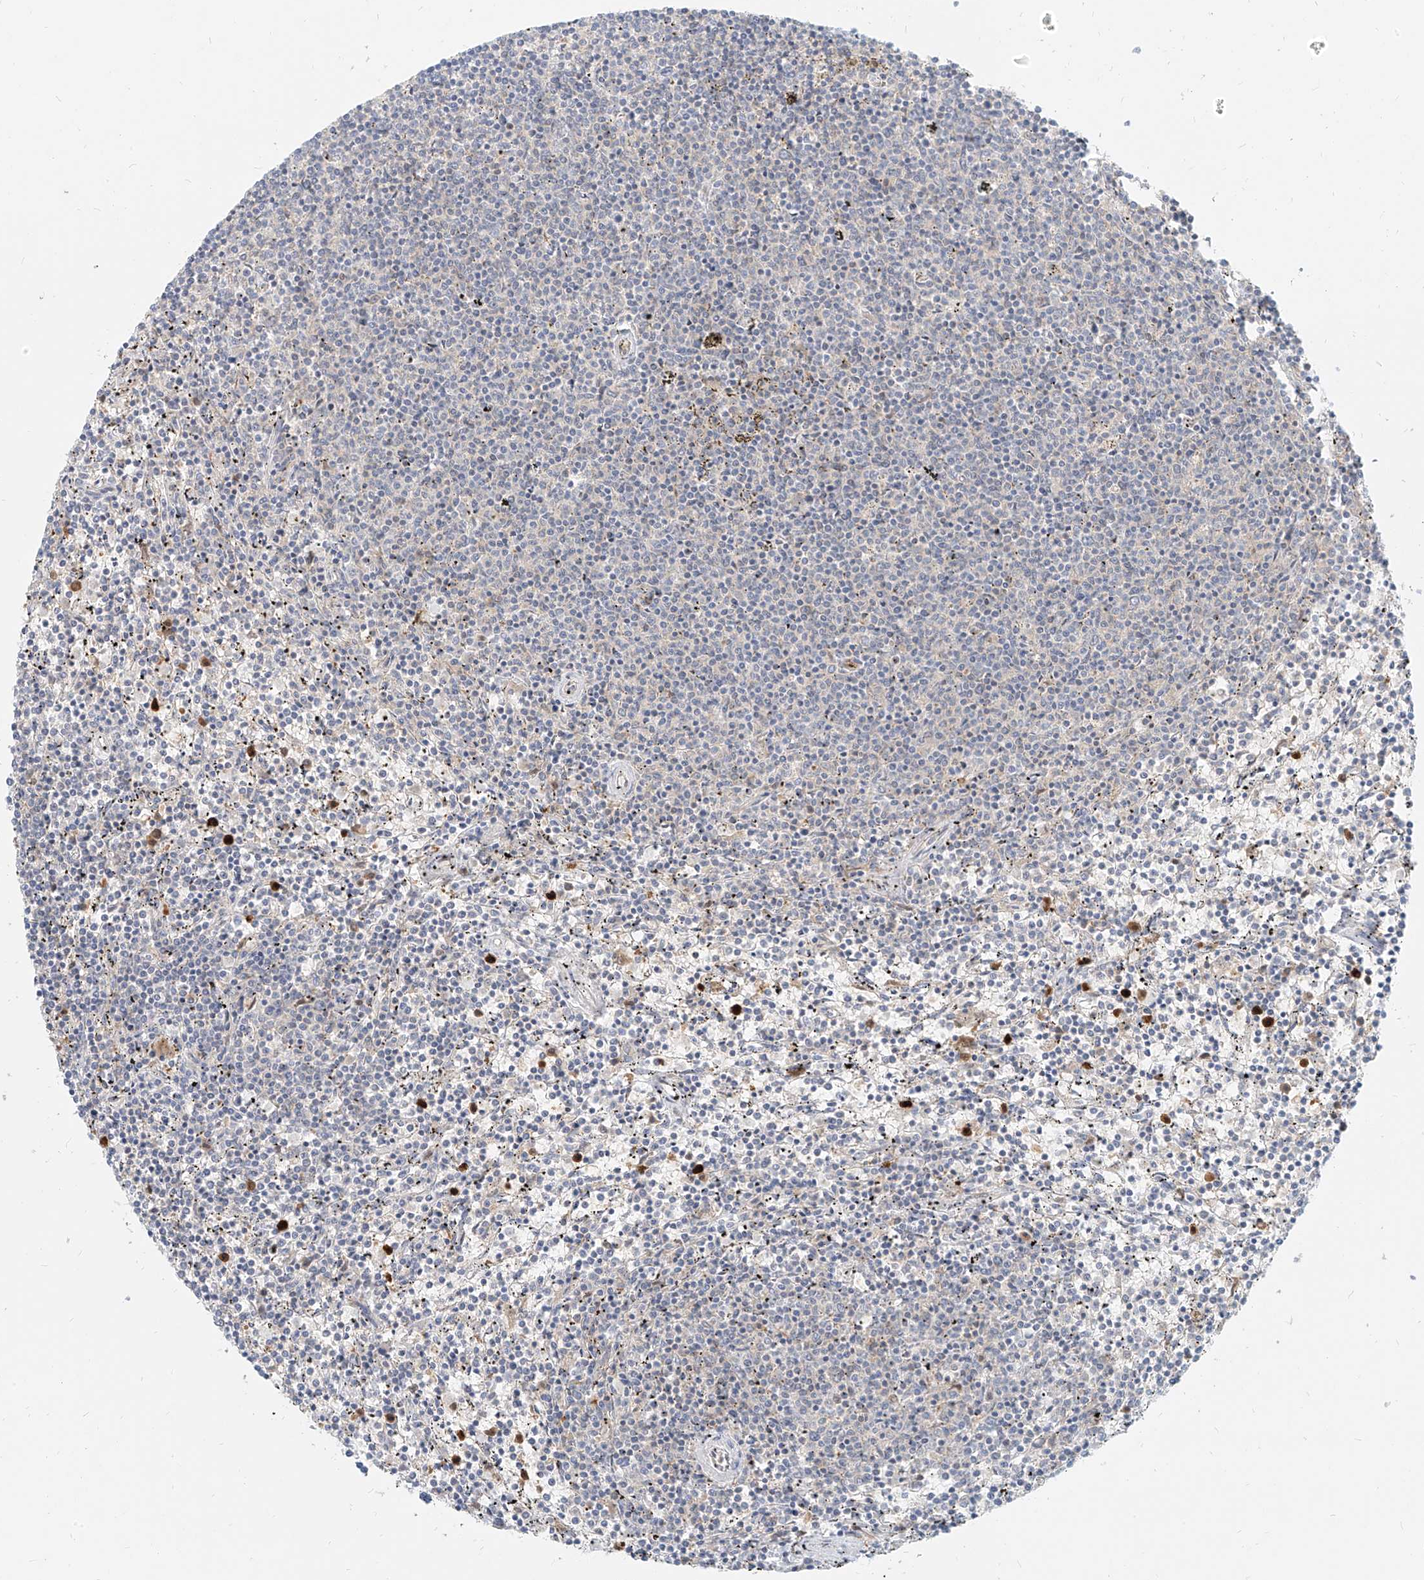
{"staining": {"intensity": "negative", "quantity": "none", "location": "none"}, "tissue": "lymphoma", "cell_type": "Tumor cells", "image_type": "cancer", "snomed": [{"axis": "morphology", "description": "Malignant lymphoma, non-Hodgkin's type, Low grade"}, {"axis": "topography", "description": "Spleen"}], "caption": "Immunohistochemical staining of human lymphoma exhibits no significant expression in tumor cells.", "gene": "PGD", "patient": {"sex": "female", "age": 50}}